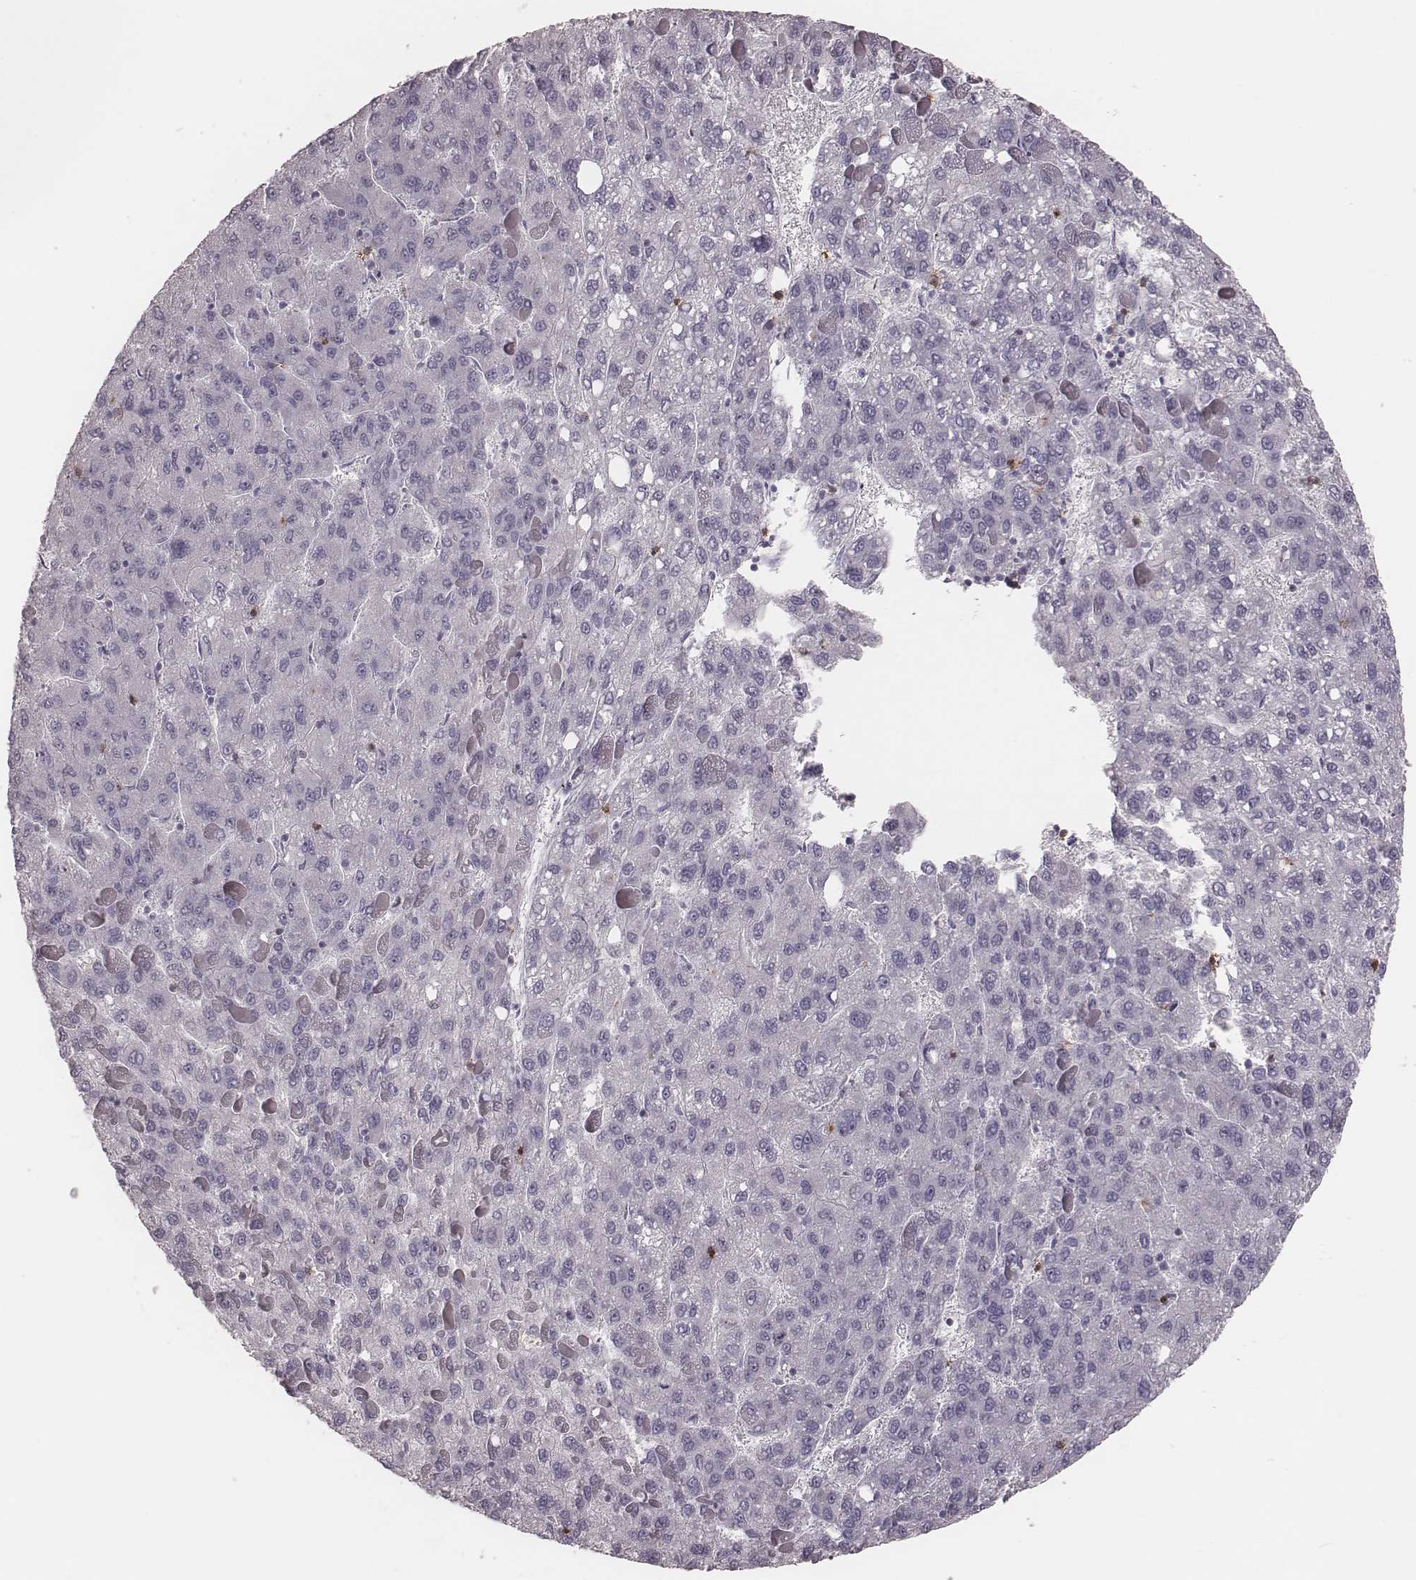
{"staining": {"intensity": "negative", "quantity": "none", "location": "none"}, "tissue": "liver cancer", "cell_type": "Tumor cells", "image_type": "cancer", "snomed": [{"axis": "morphology", "description": "Carcinoma, Hepatocellular, NOS"}, {"axis": "topography", "description": "Liver"}], "caption": "Immunohistochemical staining of human liver cancer demonstrates no significant staining in tumor cells.", "gene": "PDCD1", "patient": {"sex": "female", "age": 82}}